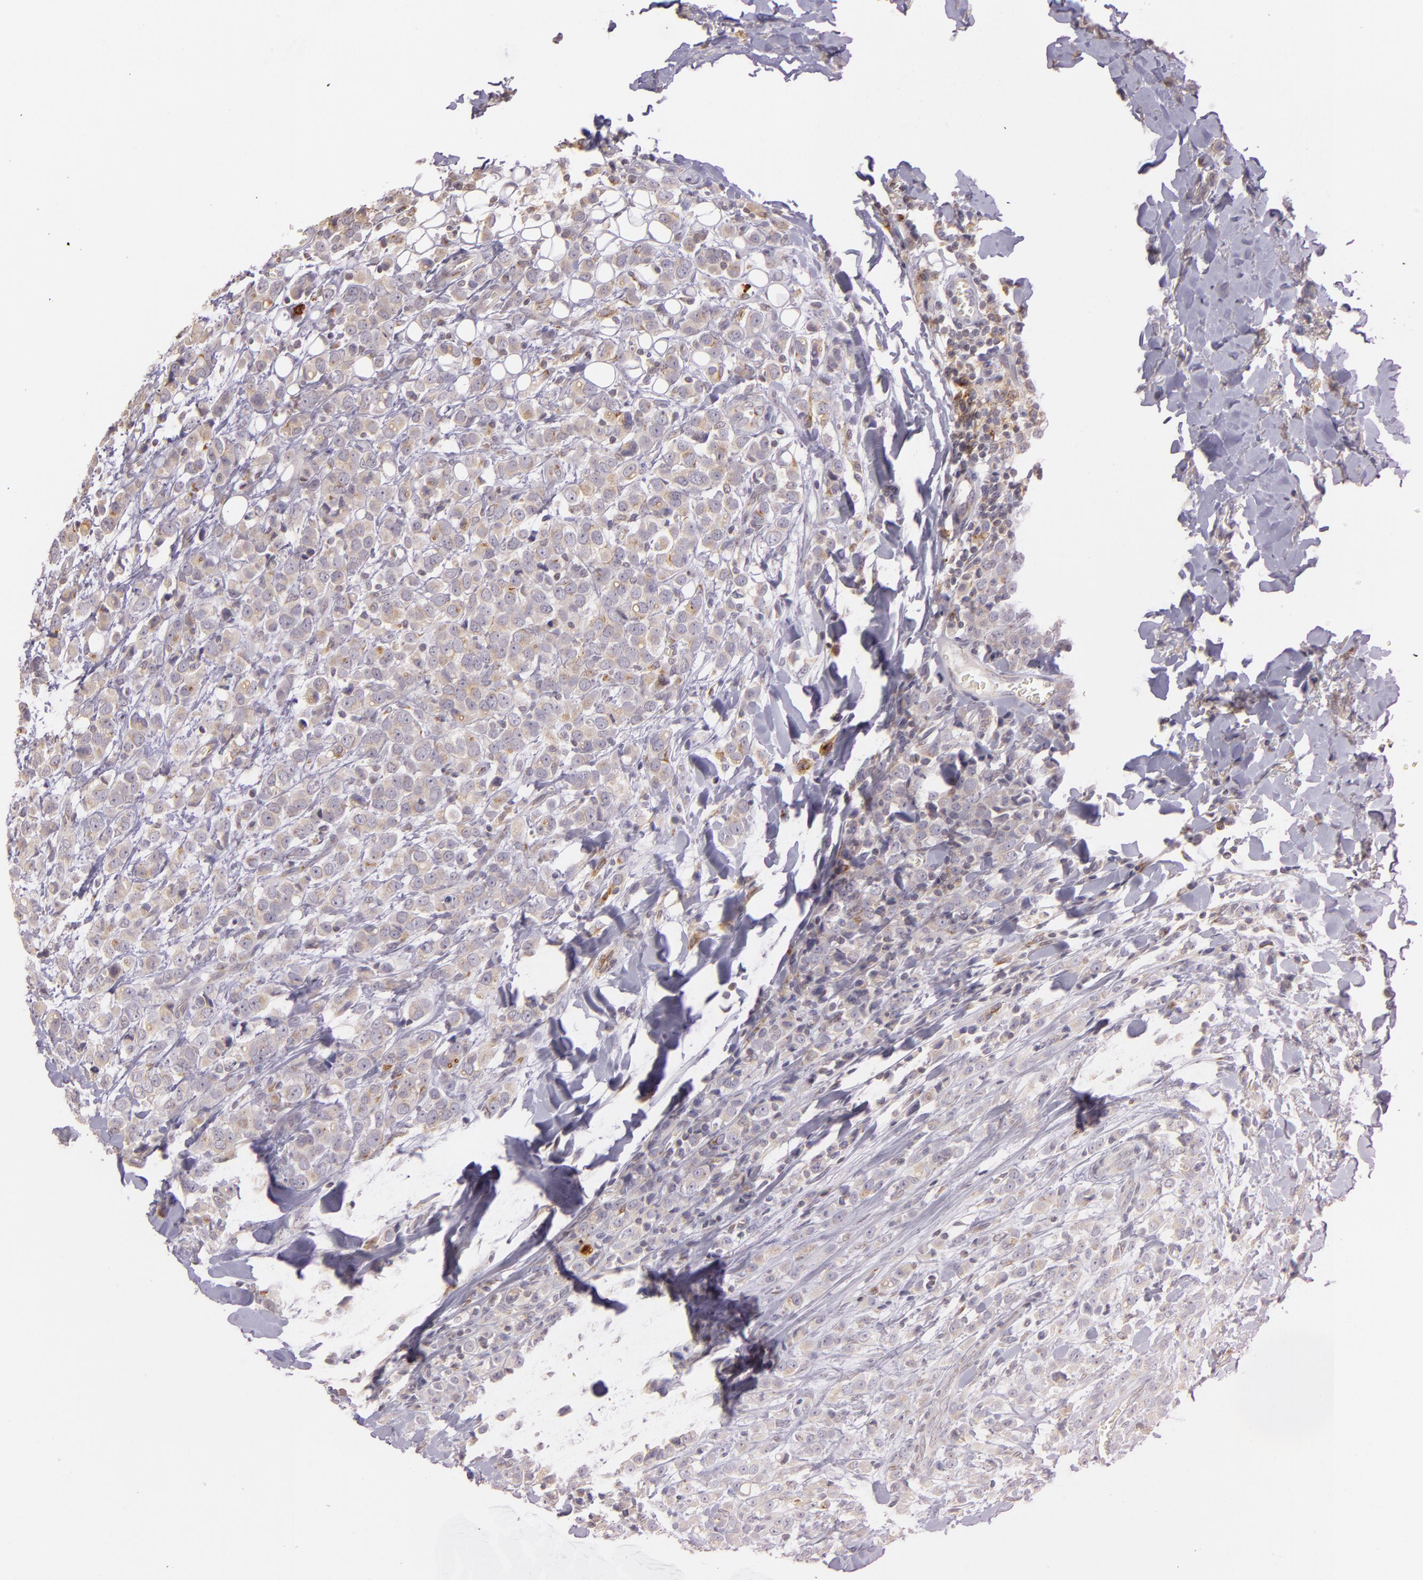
{"staining": {"intensity": "moderate", "quantity": ">75%", "location": "cytoplasmic/membranous"}, "tissue": "breast cancer", "cell_type": "Tumor cells", "image_type": "cancer", "snomed": [{"axis": "morphology", "description": "Lobular carcinoma"}, {"axis": "topography", "description": "Breast"}], "caption": "Immunohistochemistry (IHC) image of lobular carcinoma (breast) stained for a protein (brown), which displays medium levels of moderate cytoplasmic/membranous positivity in approximately >75% of tumor cells.", "gene": "LGMN", "patient": {"sex": "female", "age": 57}}